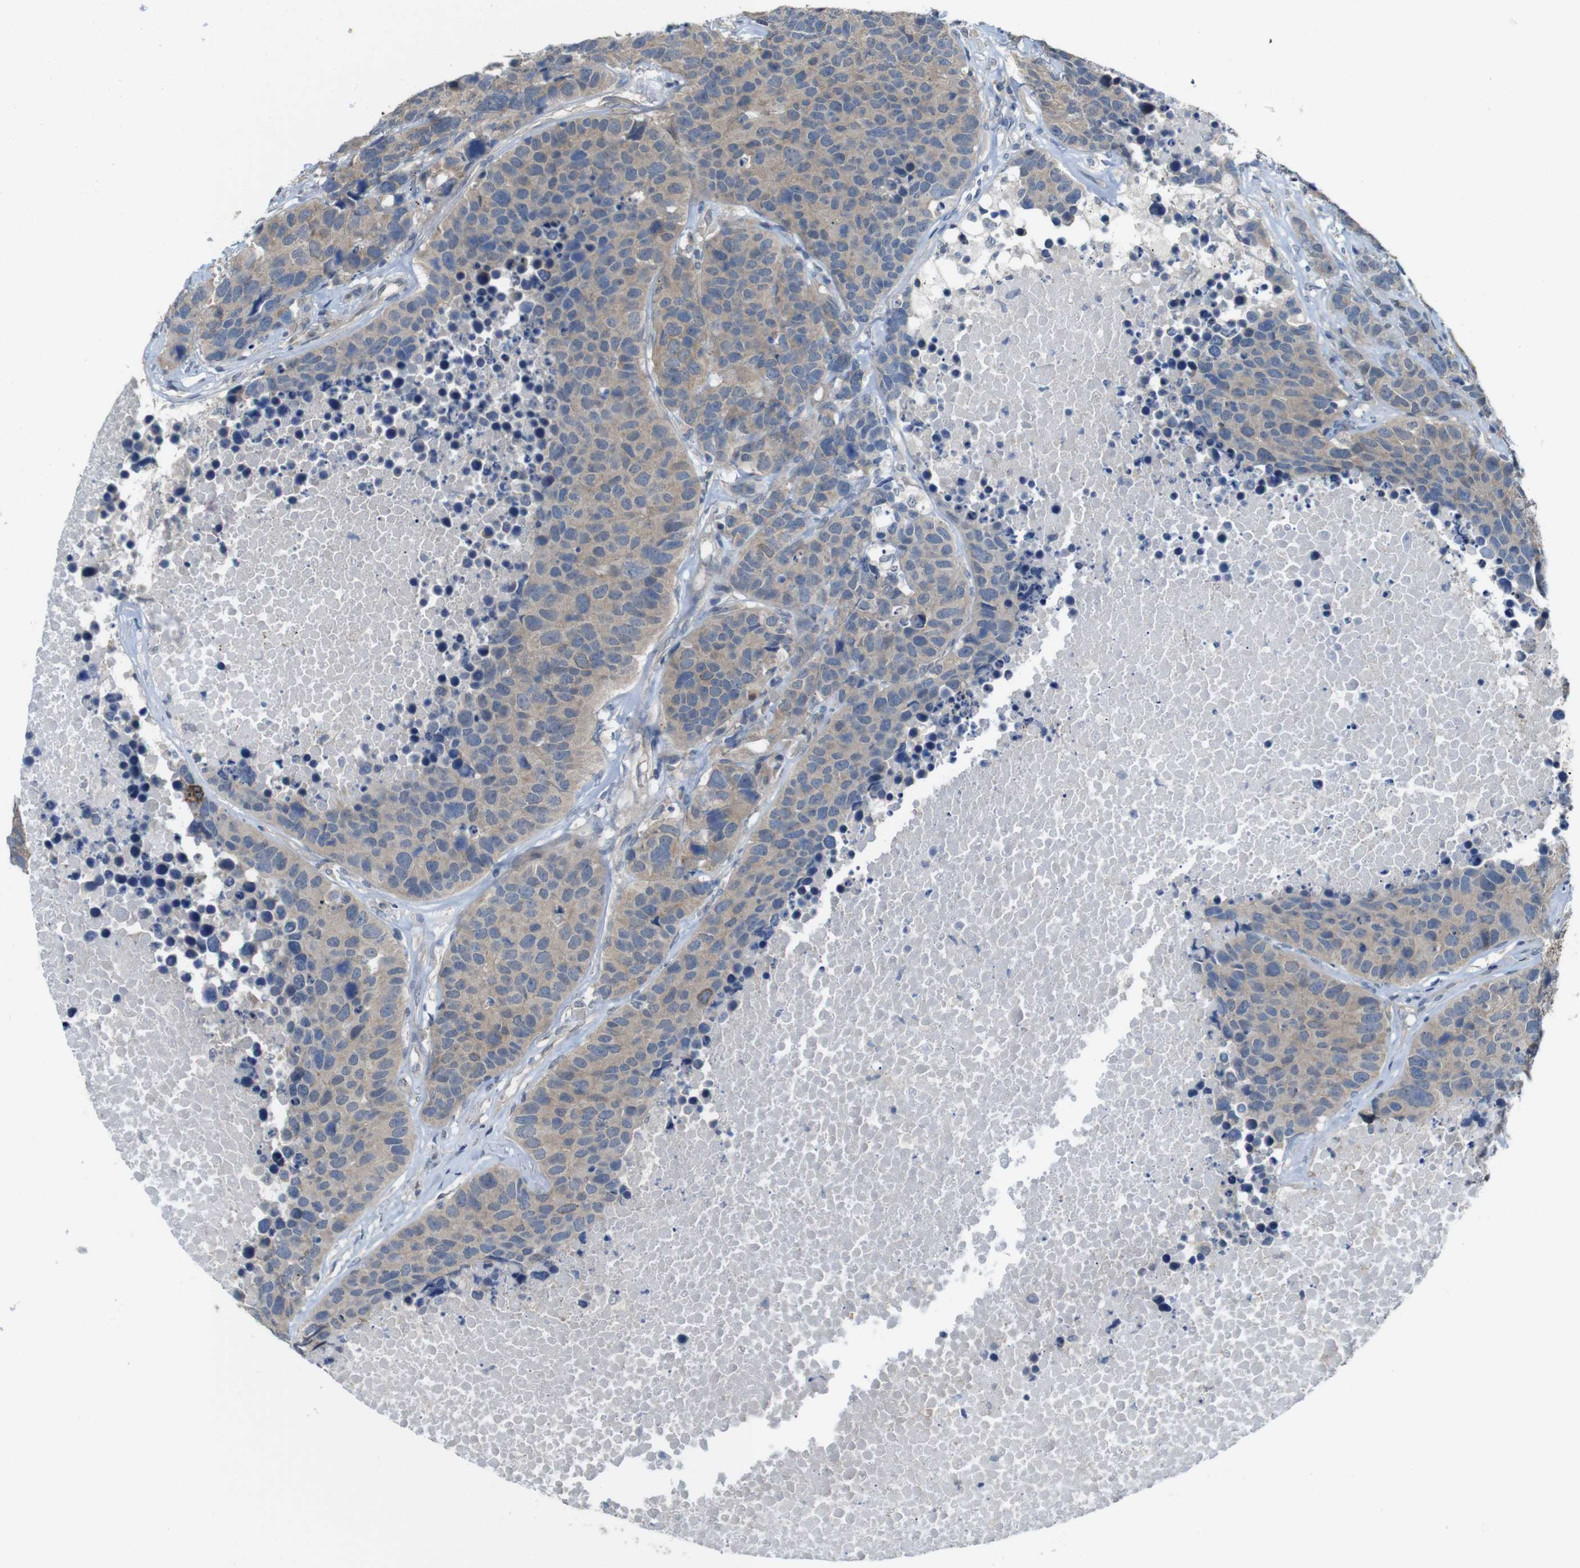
{"staining": {"intensity": "weak", "quantity": ">75%", "location": "cytoplasmic/membranous"}, "tissue": "carcinoid", "cell_type": "Tumor cells", "image_type": "cancer", "snomed": [{"axis": "morphology", "description": "Carcinoid, malignant, NOS"}, {"axis": "topography", "description": "Lung"}], "caption": "Carcinoid was stained to show a protein in brown. There is low levels of weak cytoplasmic/membranous staining in approximately >75% of tumor cells. (Brightfield microscopy of DAB IHC at high magnification).", "gene": "CDC34", "patient": {"sex": "male", "age": 60}}